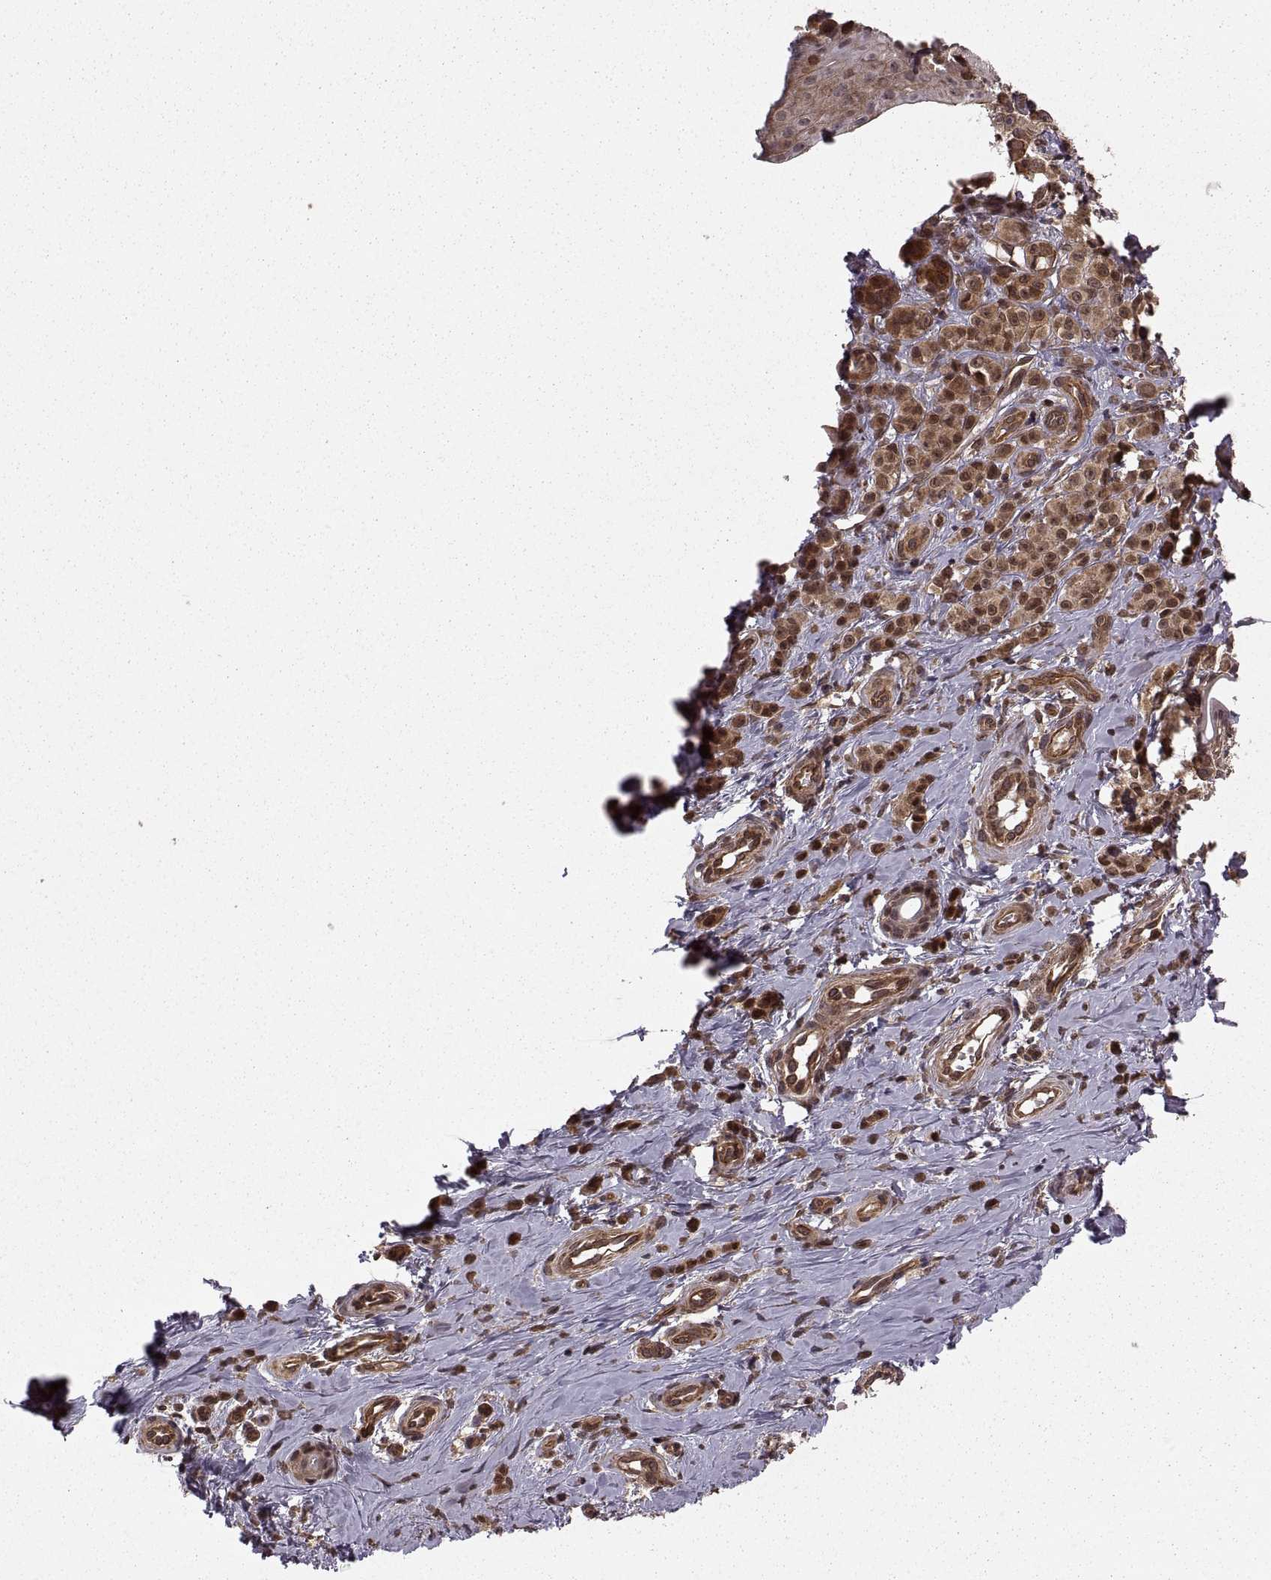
{"staining": {"intensity": "moderate", "quantity": ">75%", "location": "cytoplasmic/membranous"}, "tissue": "melanoma", "cell_type": "Tumor cells", "image_type": "cancer", "snomed": [{"axis": "morphology", "description": "Malignant melanoma, NOS"}, {"axis": "topography", "description": "Skin"}], "caption": "Protein staining of melanoma tissue shows moderate cytoplasmic/membranous expression in about >75% of tumor cells.", "gene": "DEDD", "patient": {"sex": "female", "age": 76}}